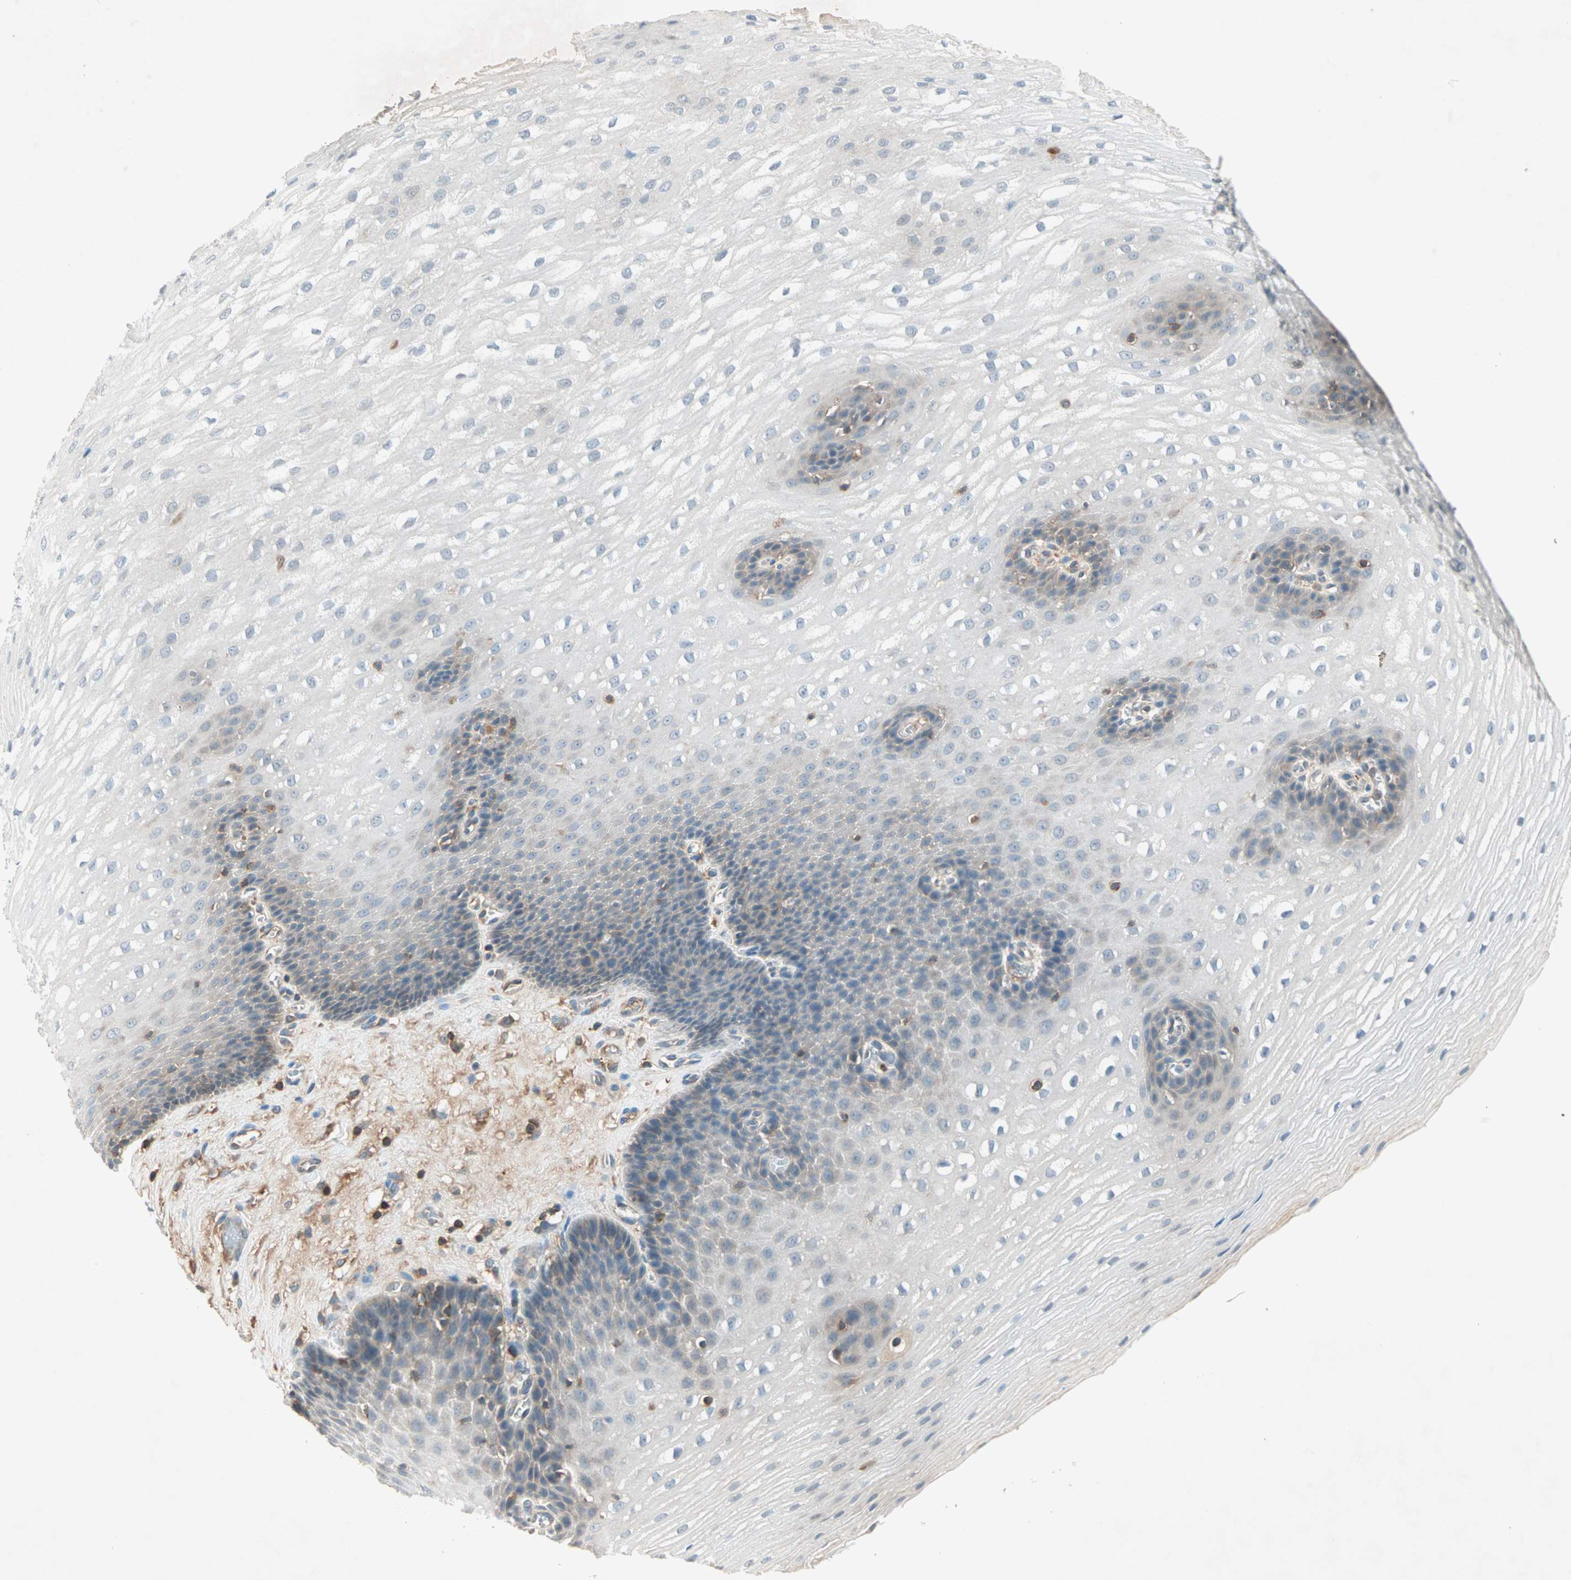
{"staining": {"intensity": "moderate", "quantity": "<25%", "location": "cytoplasmic/membranous"}, "tissue": "esophagus", "cell_type": "Squamous epithelial cells", "image_type": "normal", "snomed": [{"axis": "morphology", "description": "Normal tissue, NOS"}, {"axis": "topography", "description": "Esophagus"}], "caption": "Esophagus stained with DAB IHC demonstrates low levels of moderate cytoplasmic/membranous staining in about <25% of squamous epithelial cells. (DAB (3,3'-diaminobenzidine) IHC, brown staining for protein, blue staining for nuclei).", "gene": "TEC", "patient": {"sex": "male", "age": 48}}